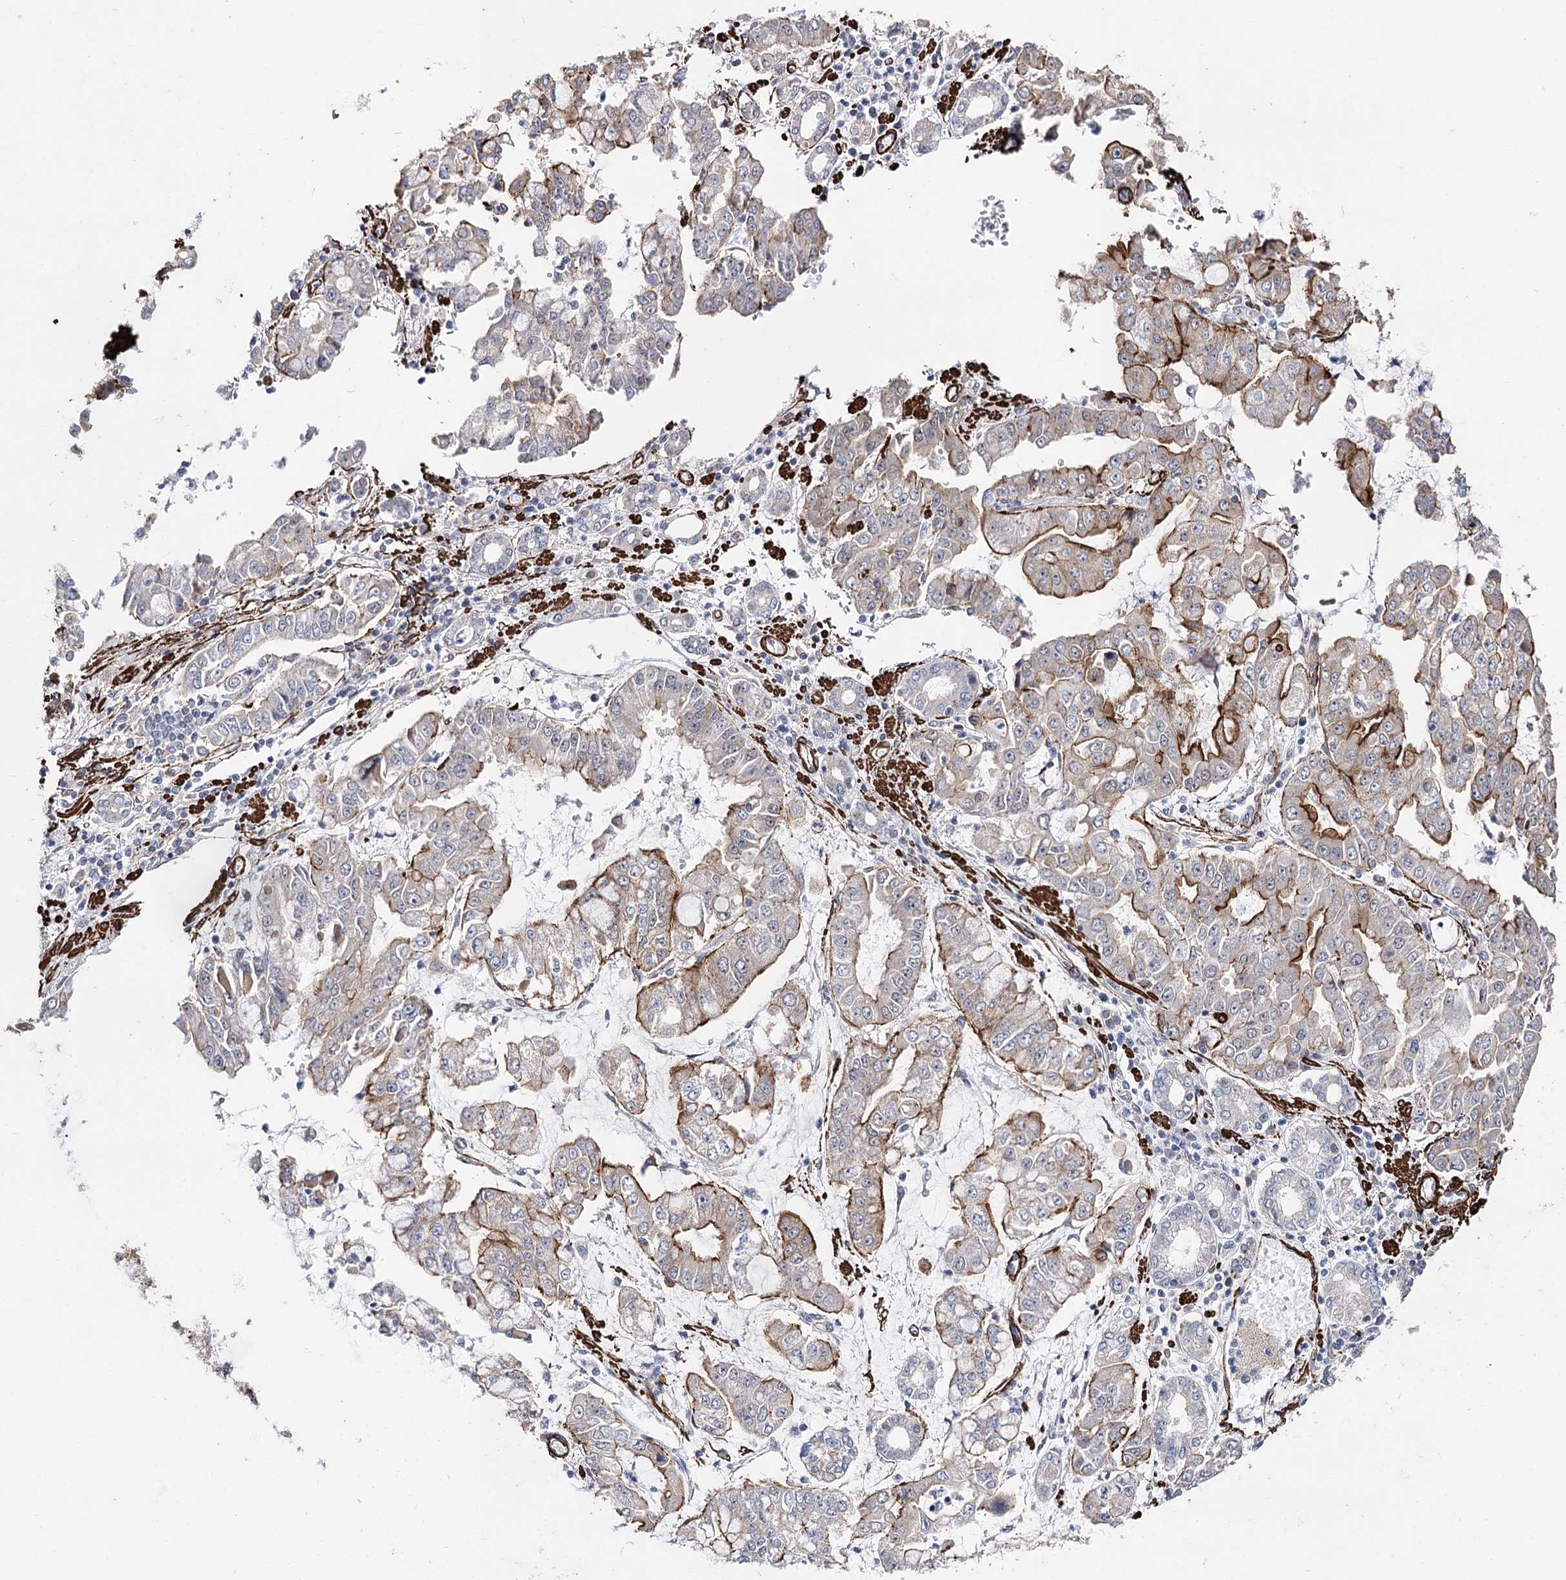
{"staining": {"intensity": "moderate", "quantity": "<25%", "location": "cytoplasmic/membranous"}, "tissue": "stomach cancer", "cell_type": "Tumor cells", "image_type": "cancer", "snomed": [{"axis": "morphology", "description": "Adenocarcinoma, NOS"}, {"axis": "topography", "description": "Stomach"}], "caption": "Stomach adenocarcinoma stained for a protein (brown) demonstrates moderate cytoplasmic/membranous positive expression in about <25% of tumor cells.", "gene": "CFAP46", "patient": {"sex": "male", "age": 76}}